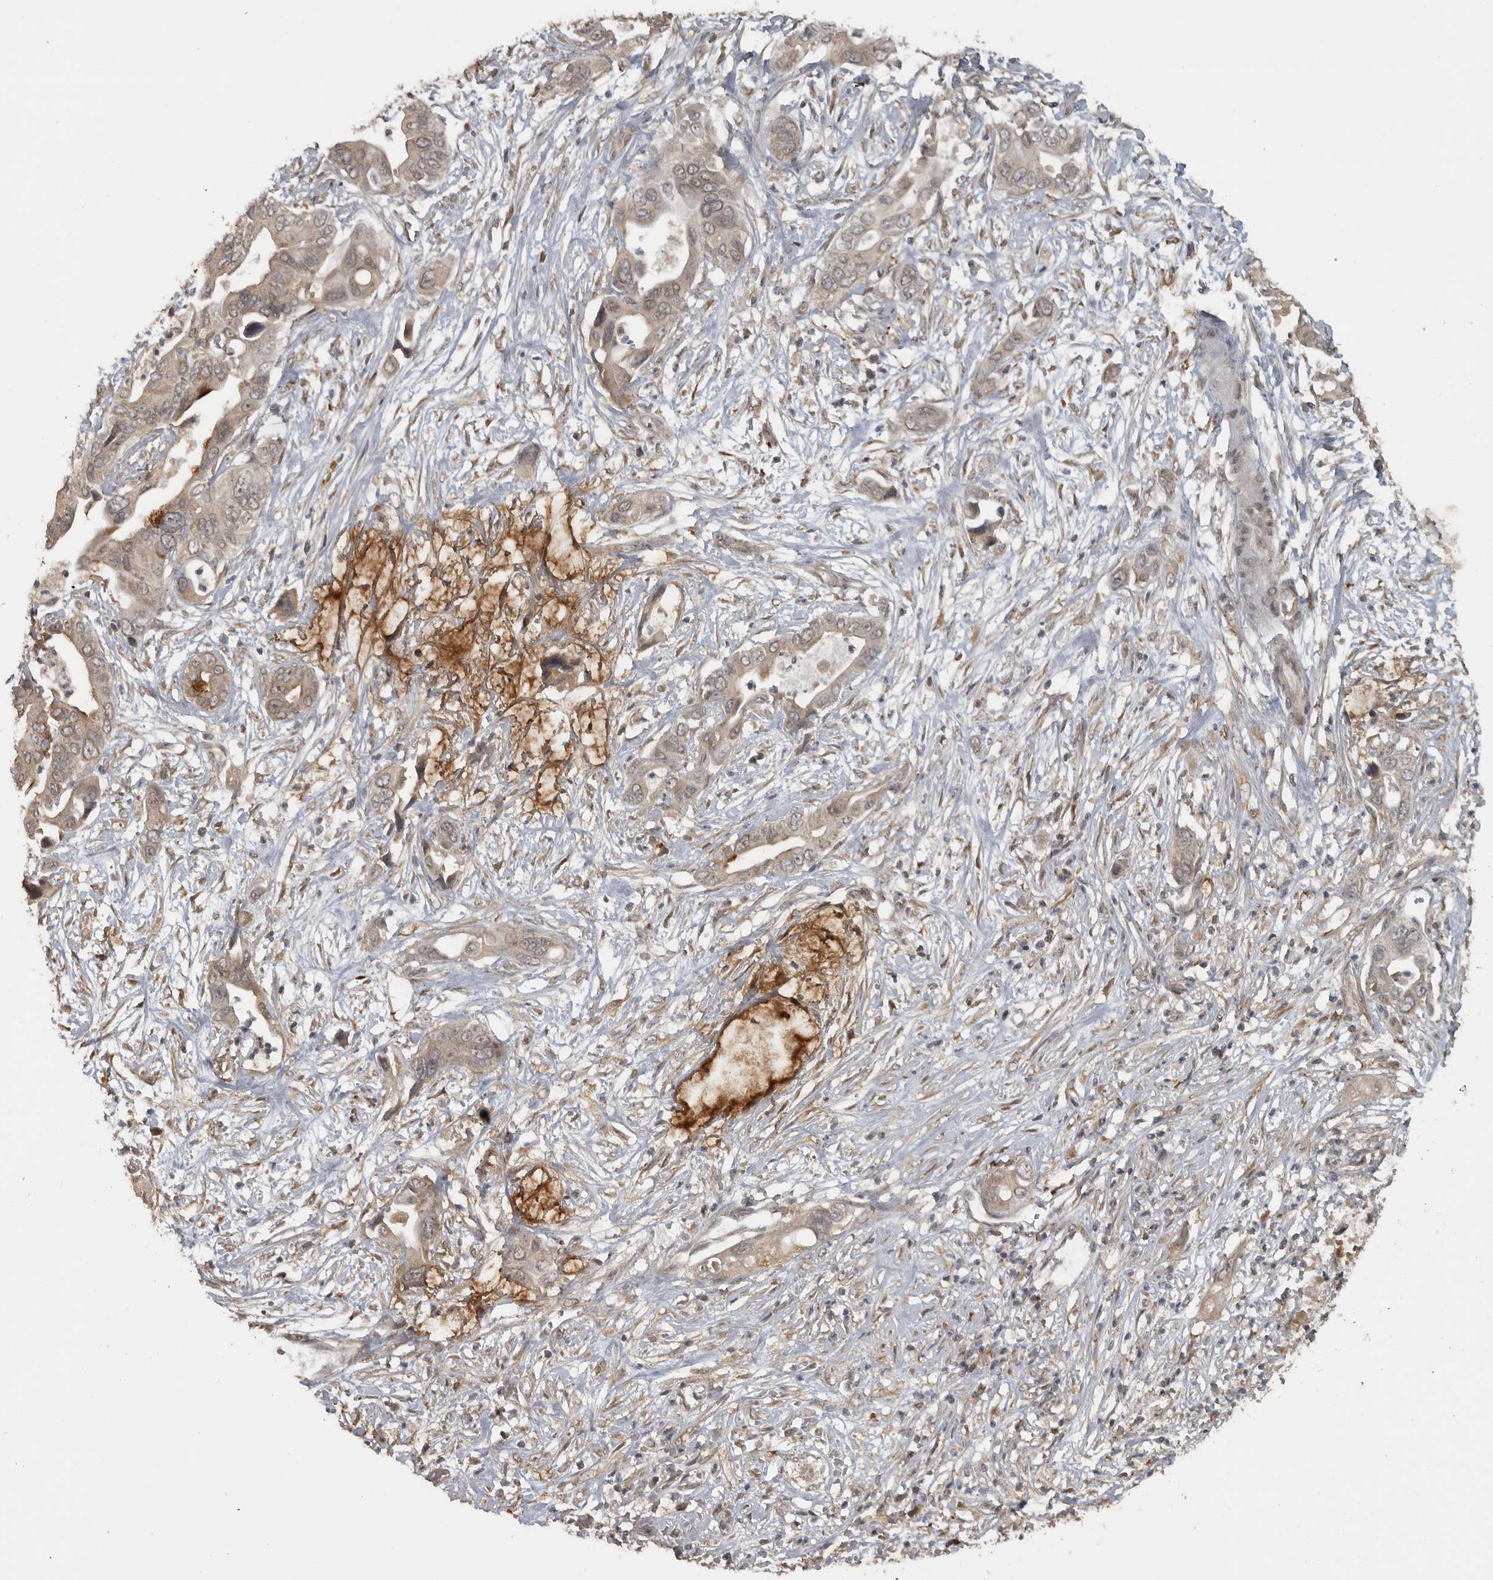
{"staining": {"intensity": "weak", "quantity": ">75%", "location": "cytoplasmic/membranous"}, "tissue": "pancreatic cancer", "cell_type": "Tumor cells", "image_type": "cancer", "snomed": [{"axis": "morphology", "description": "Adenocarcinoma, NOS"}, {"axis": "topography", "description": "Pancreas"}], "caption": "High-magnification brightfield microscopy of pancreatic adenocarcinoma stained with DAB (3,3'-diaminobenzidine) (brown) and counterstained with hematoxylin (blue). tumor cells exhibit weak cytoplasmic/membranous expression is seen in approximately>75% of cells. The staining was performed using DAB (3,3'-diaminobenzidine) to visualize the protein expression in brown, while the nuclei were stained in blue with hematoxylin (Magnification: 20x).", "gene": "LLGL1", "patient": {"sex": "male", "age": 66}}